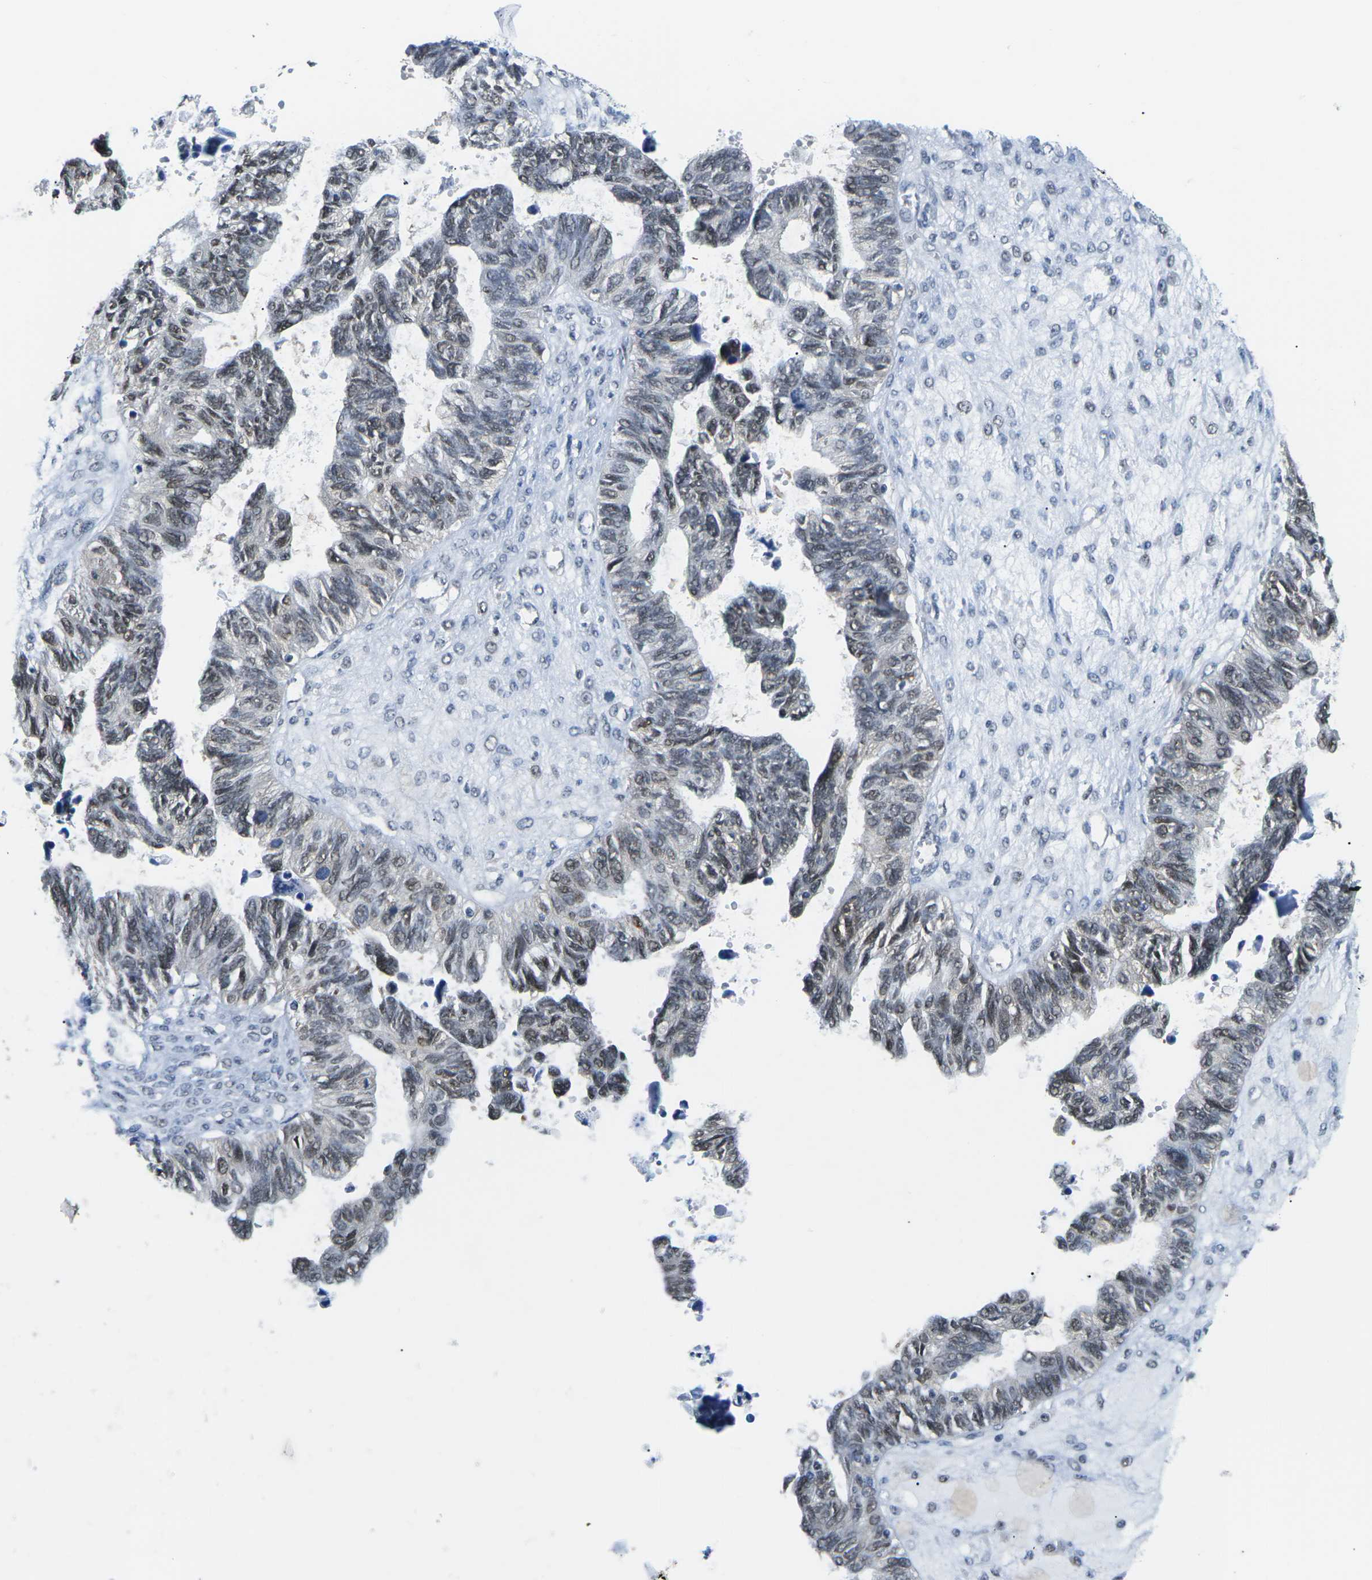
{"staining": {"intensity": "moderate", "quantity": "25%-75%", "location": "nuclear"}, "tissue": "ovarian cancer", "cell_type": "Tumor cells", "image_type": "cancer", "snomed": [{"axis": "morphology", "description": "Cystadenocarcinoma, serous, NOS"}, {"axis": "topography", "description": "Ovary"}], "caption": "Ovarian cancer (serous cystadenocarcinoma) stained with a protein marker shows moderate staining in tumor cells.", "gene": "UBA7", "patient": {"sex": "female", "age": 79}}